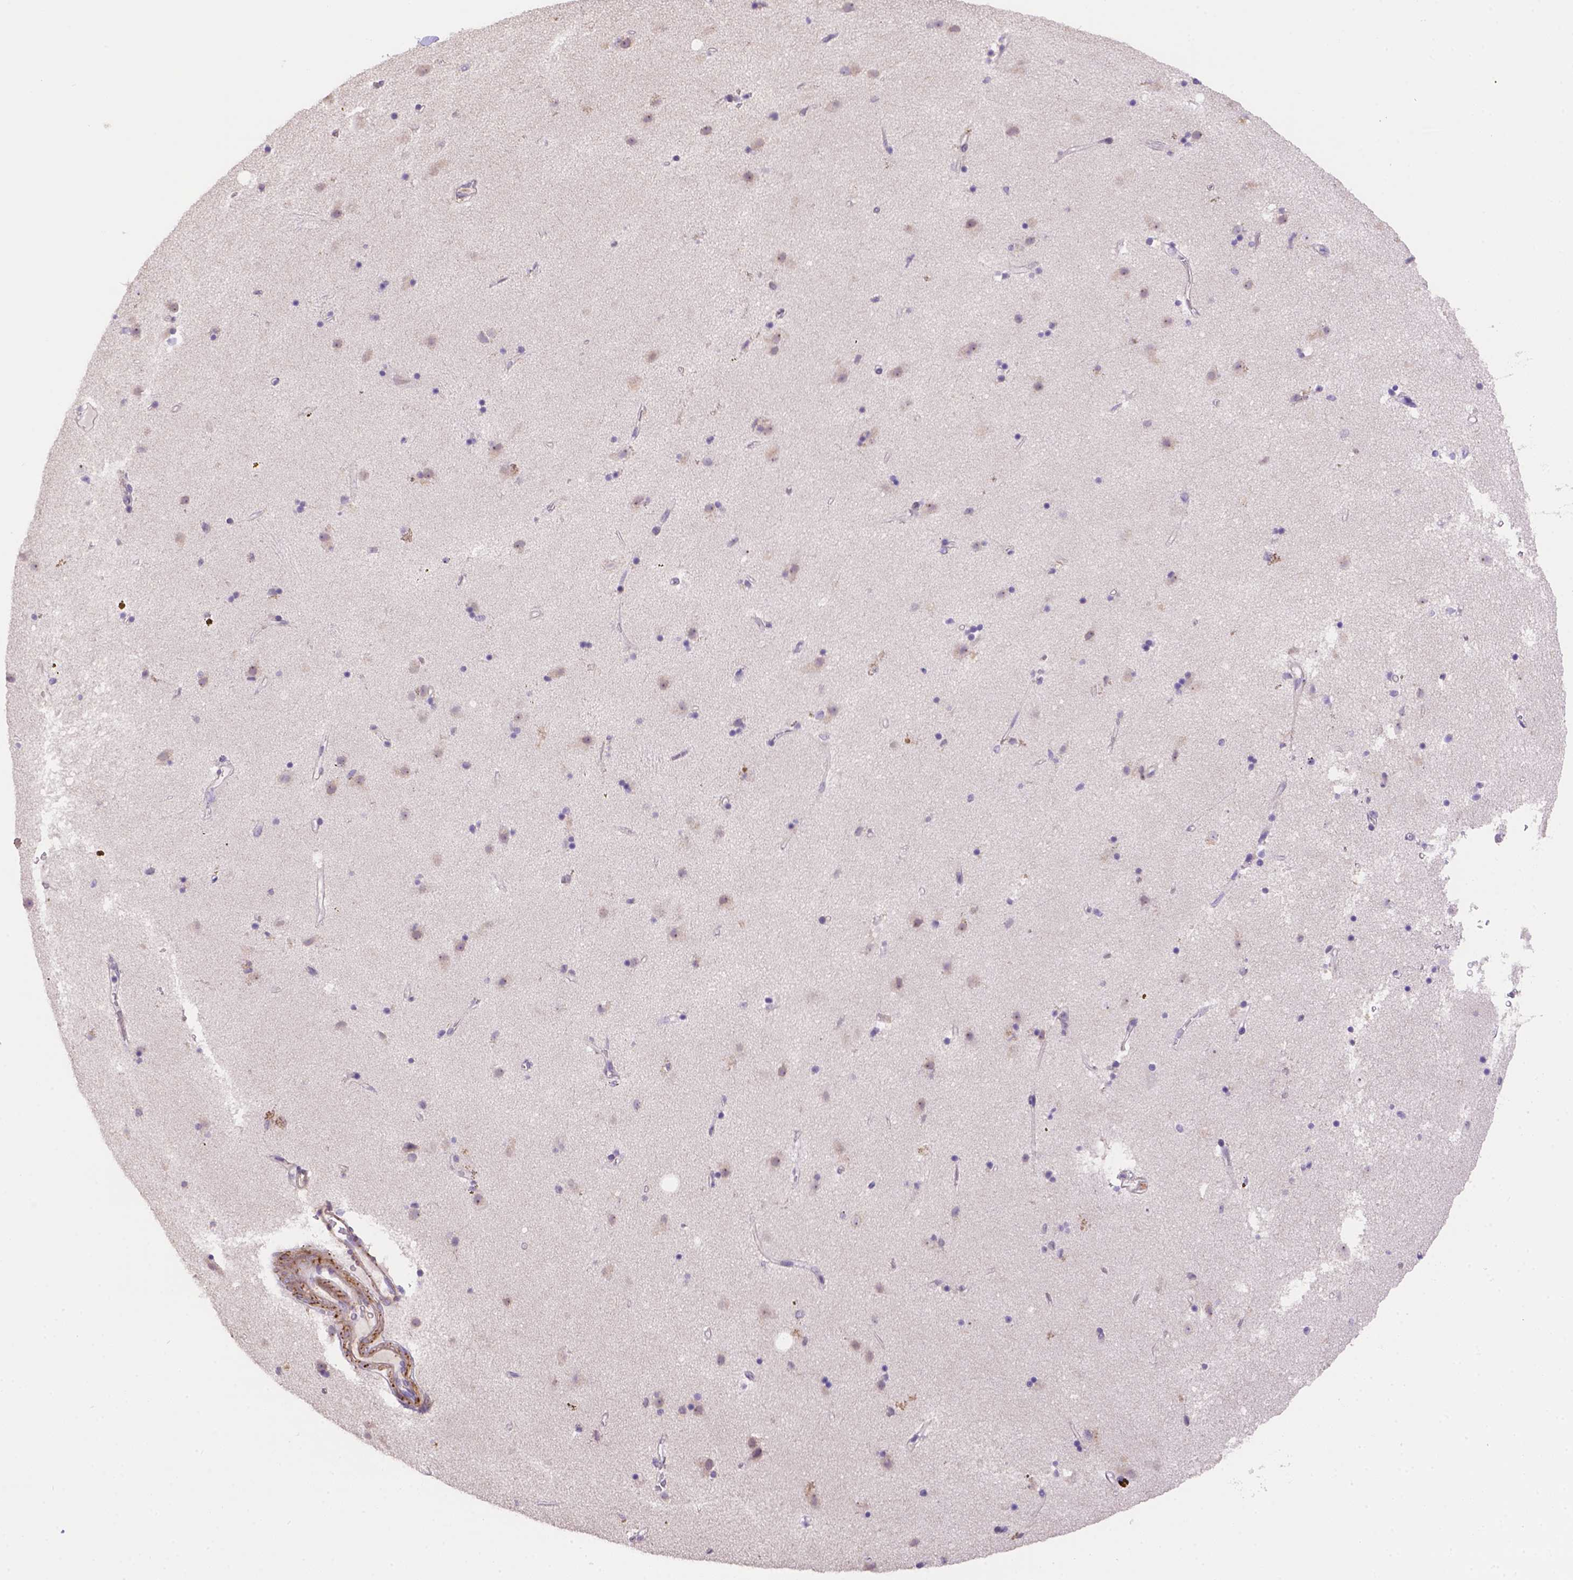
{"staining": {"intensity": "negative", "quantity": "none", "location": "none"}, "tissue": "caudate", "cell_type": "Glial cells", "image_type": "normal", "snomed": [{"axis": "morphology", "description": "Normal tissue, NOS"}, {"axis": "topography", "description": "Lateral ventricle wall"}], "caption": "Caudate stained for a protein using IHC demonstrates no staining glial cells.", "gene": "NXPE2", "patient": {"sex": "female", "age": 71}}